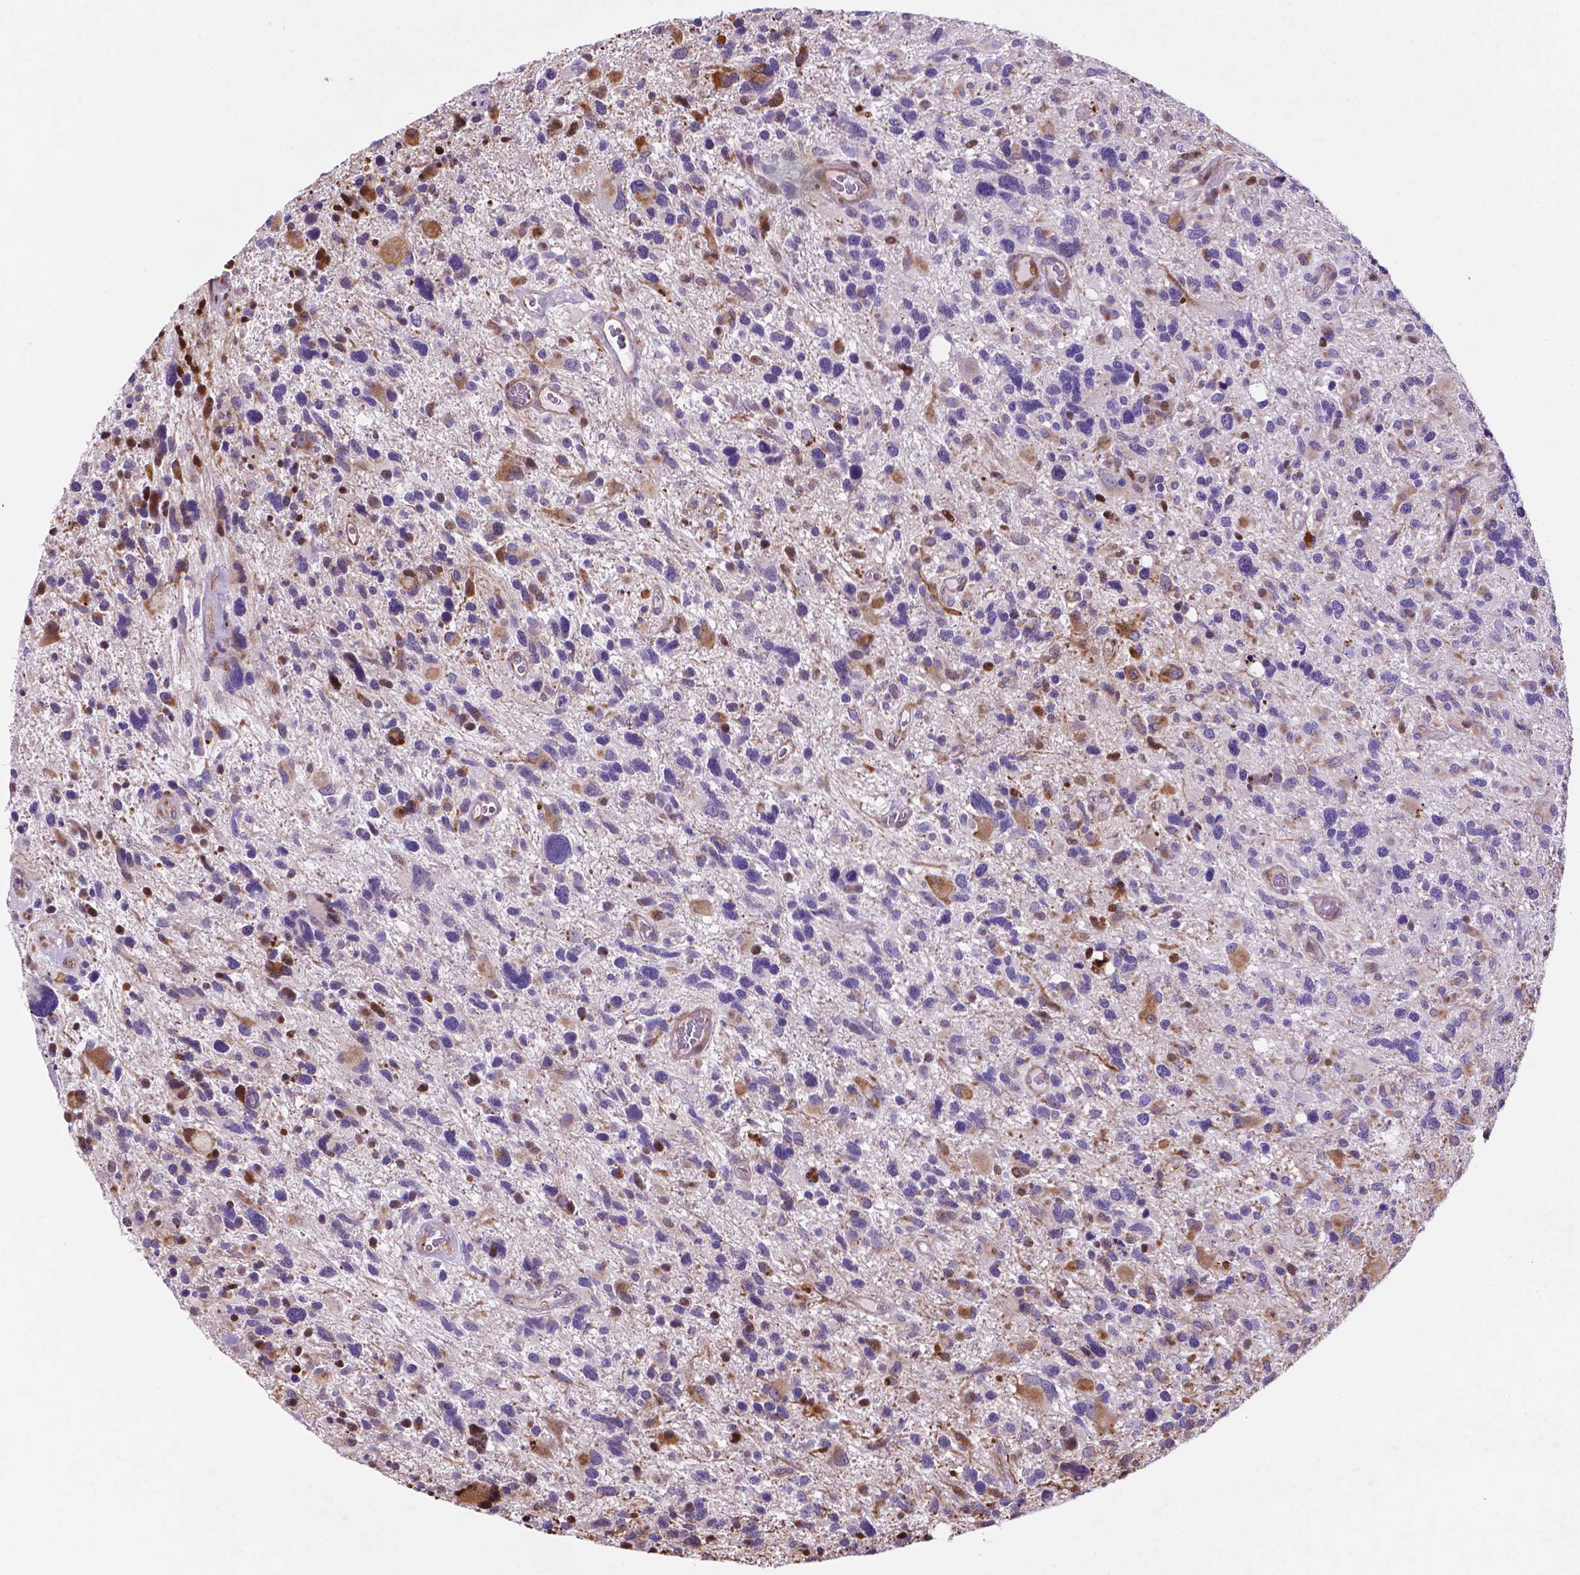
{"staining": {"intensity": "moderate", "quantity": "<25%", "location": "nuclear"}, "tissue": "glioma", "cell_type": "Tumor cells", "image_type": "cancer", "snomed": [{"axis": "morphology", "description": "Glioma, malignant, High grade"}, {"axis": "topography", "description": "Brain"}], "caption": "Human high-grade glioma (malignant) stained with a protein marker demonstrates moderate staining in tumor cells.", "gene": "TM4SF20", "patient": {"sex": "male", "age": 49}}